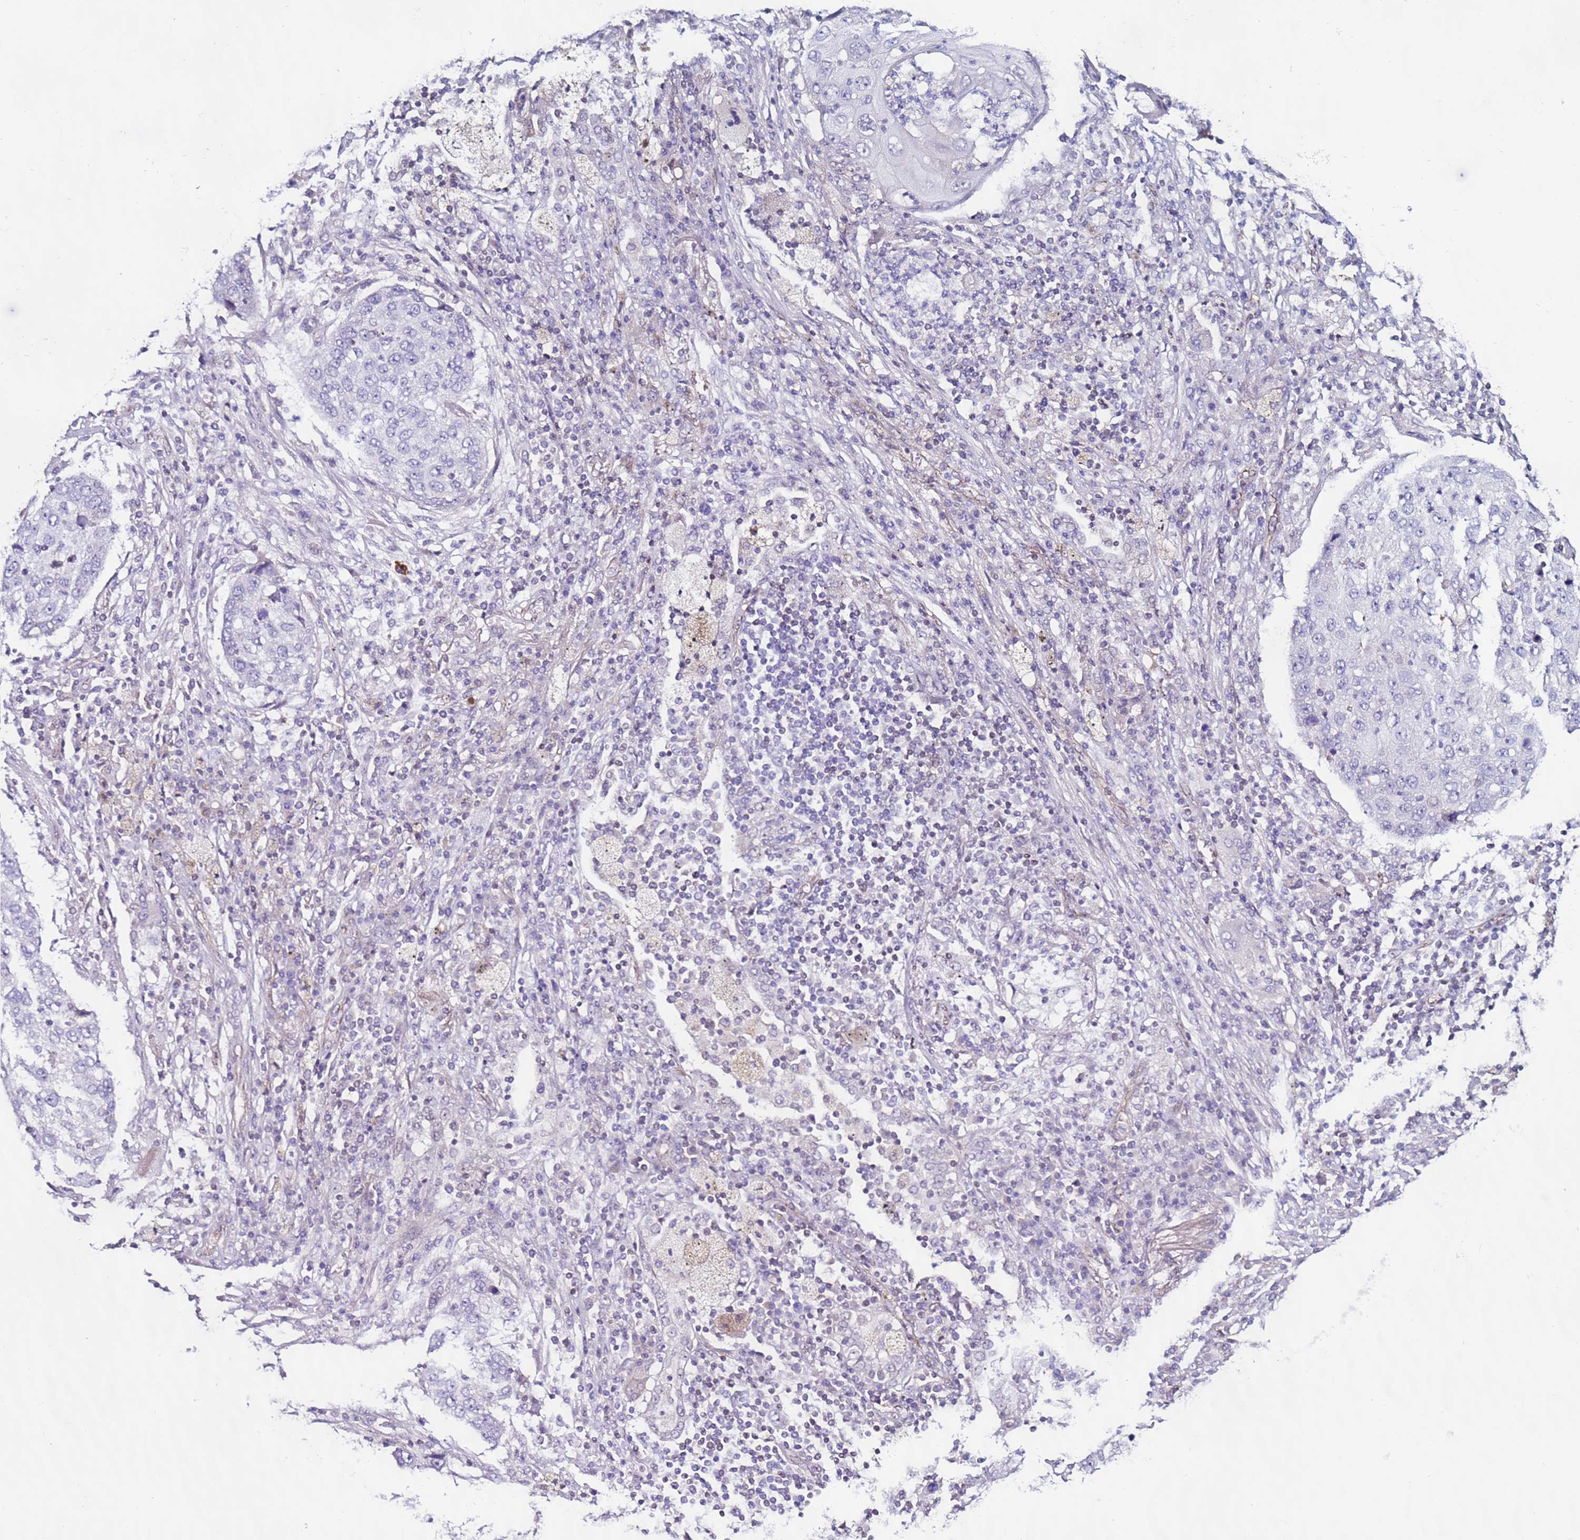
{"staining": {"intensity": "negative", "quantity": "none", "location": "none"}, "tissue": "lung cancer", "cell_type": "Tumor cells", "image_type": "cancer", "snomed": [{"axis": "morphology", "description": "Squamous cell carcinoma, NOS"}, {"axis": "topography", "description": "Lung"}], "caption": "High magnification brightfield microscopy of lung cancer stained with DAB (3,3'-diaminobenzidine) (brown) and counterstained with hematoxylin (blue): tumor cells show no significant positivity. The staining is performed using DAB brown chromogen with nuclei counter-stained in using hematoxylin.", "gene": "TENM3", "patient": {"sex": "female", "age": 63}}